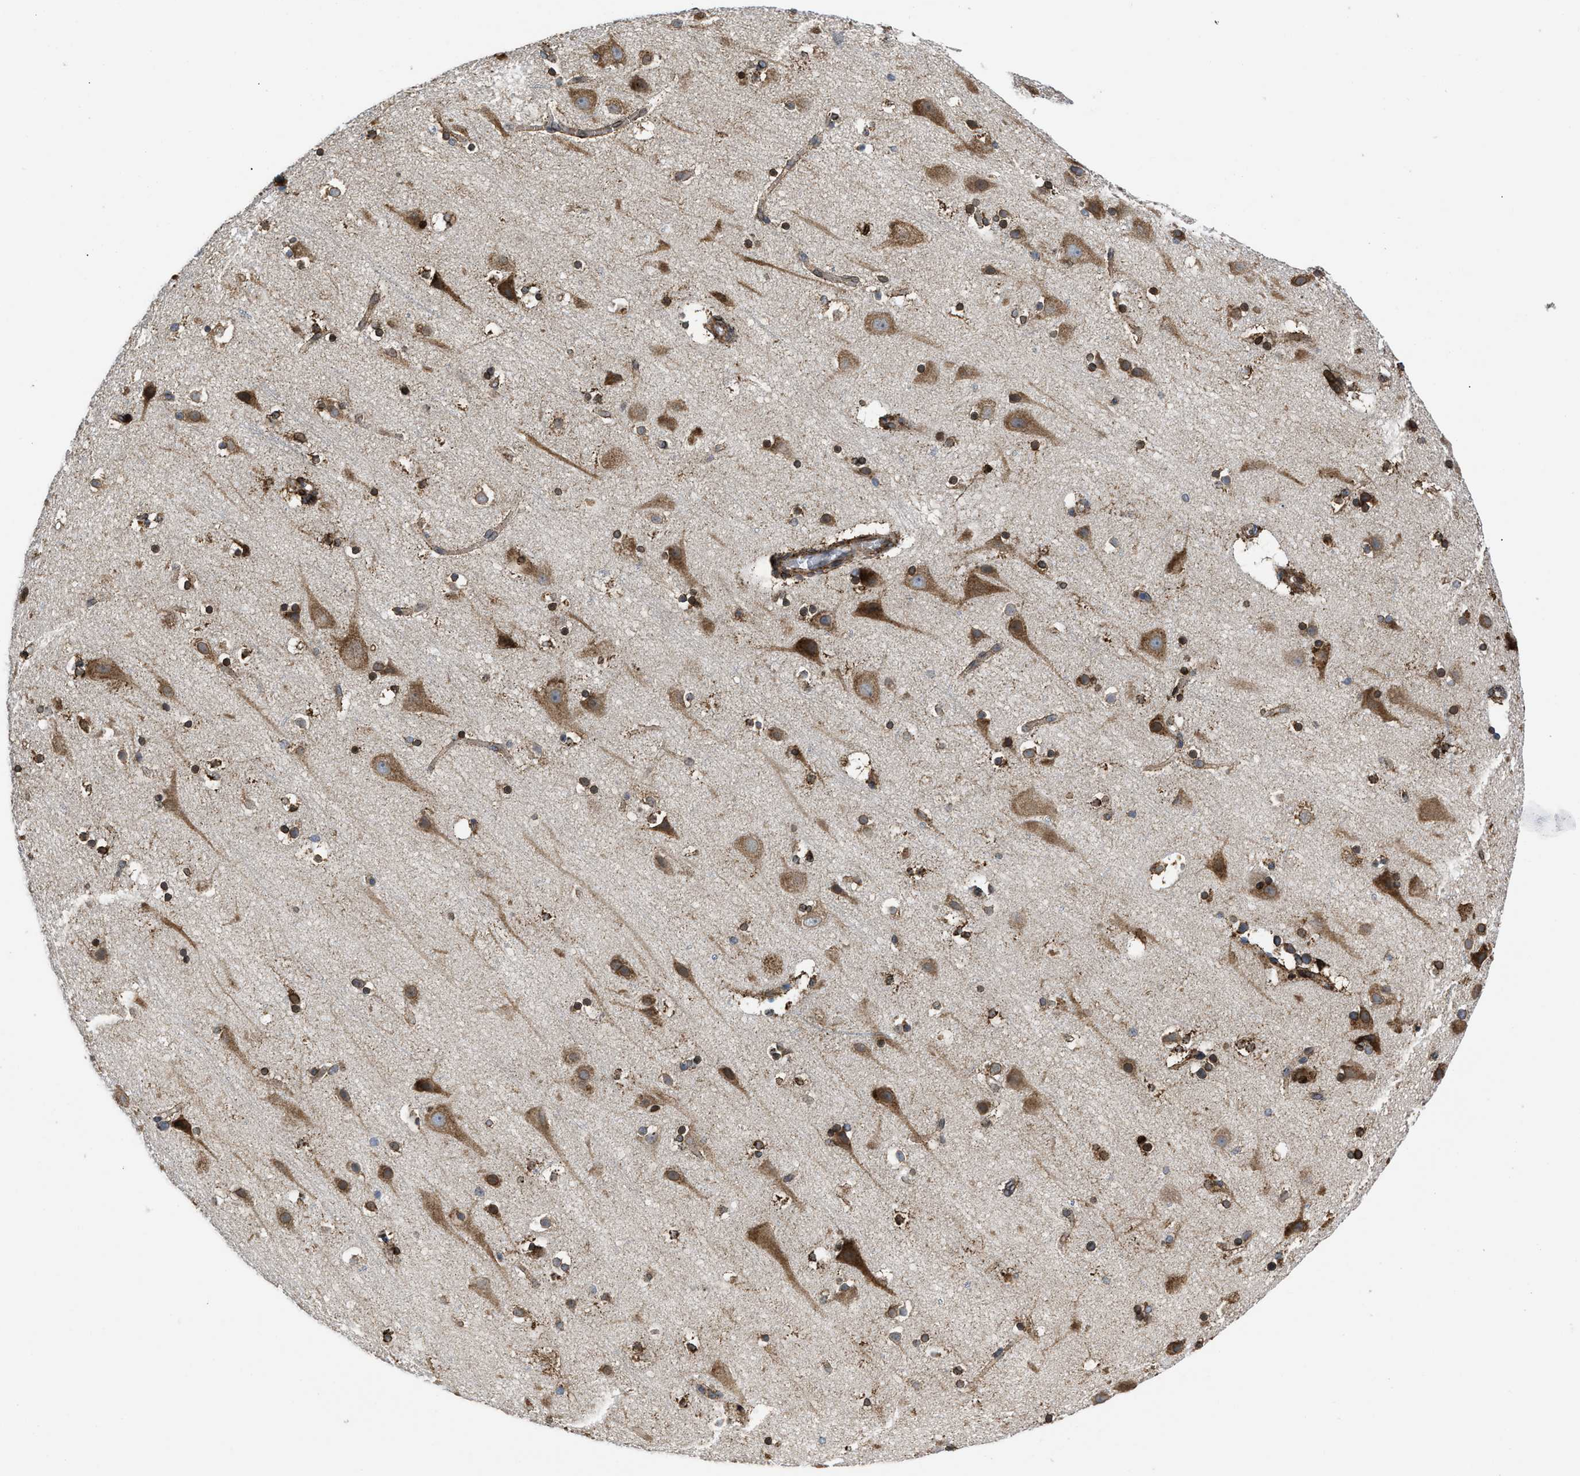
{"staining": {"intensity": "moderate", "quantity": ">75%", "location": "cytoplasmic/membranous"}, "tissue": "cerebral cortex", "cell_type": "Endothelial cells", "image_type": "normal", "snomed": [{"axis": "morphology", "description": "Normal tissue, NOS"}, {"axis": "topography", "description": "Cerebral cortex"}], "caption": "Immunohistochemical staining of unremarkable cerebral cortex reveals >75% levels of moderate cytoplasmic/membranous protein positivity in approximately >75% of endothelial cells. The staining was performed using DAB to visualize the protein expression in brown, while the nuclei were stained in blue with hematoxylin (Magnification: 20x).", "gene": "ERLIN2", "patient": {"sex": "male", "age": 45}}